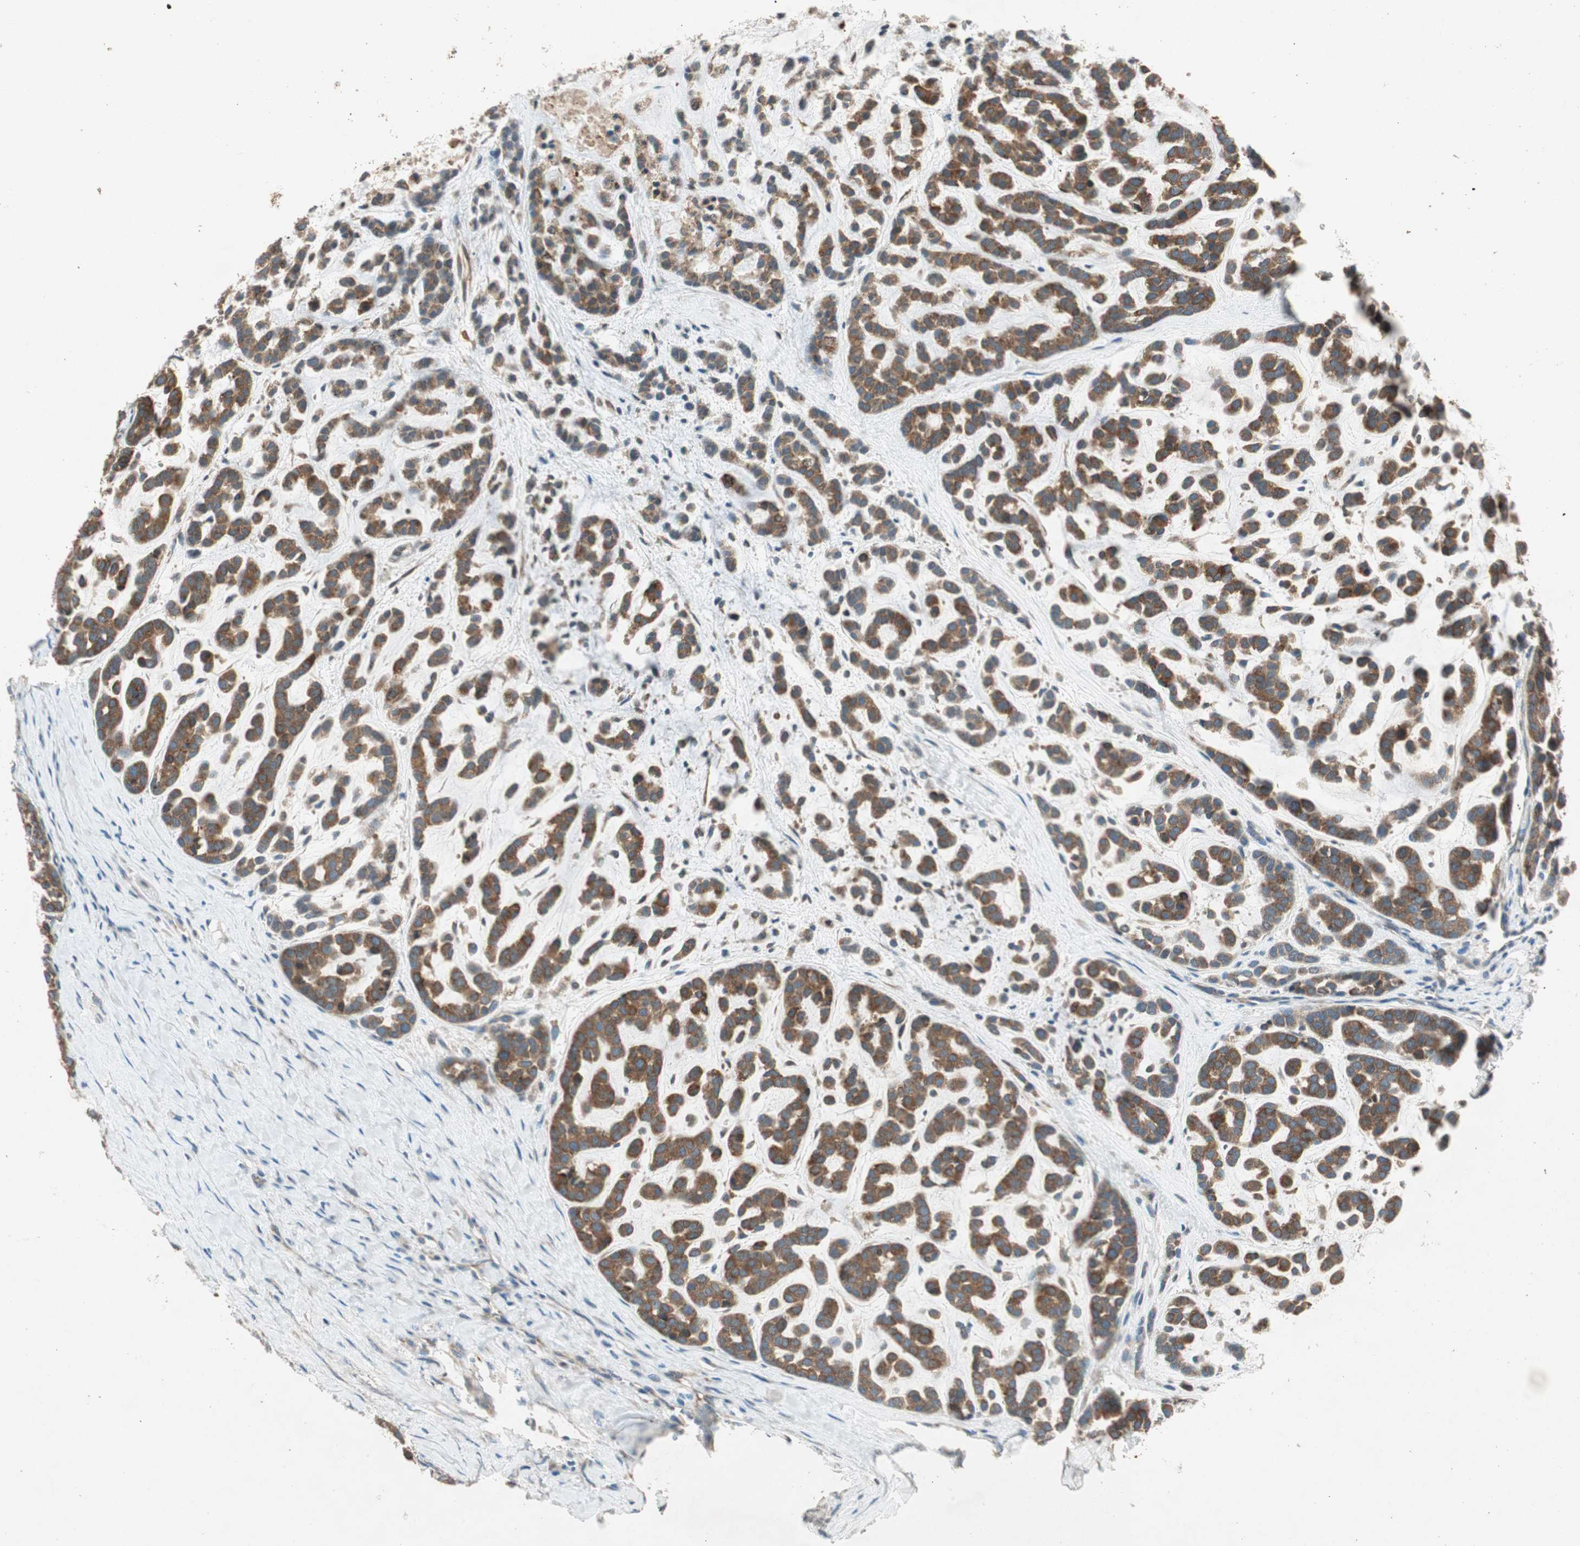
{"staining": {"intensity": "strong", "quantity": ">75%", "location": "cytoplasmic/membranous"}, "tissue": "head and neck cancer", "cell_type": "Tumor cells", "image_type": "cancer", "snomed": [{"axis": "morphology", "description": "Adenocarcinoma, NOS"}, {"axis": "morphology", "description": "Adenoma, NOS"}, {"axis": "topography", "description": "Head-Neck"}], "caption": "Tumor cells show strong cytoplasmic/membranous positivity in about >75% of cells in head and neck cancer.", "gene": "CHADL", "patient": {"sex": "female", "age": 55}}